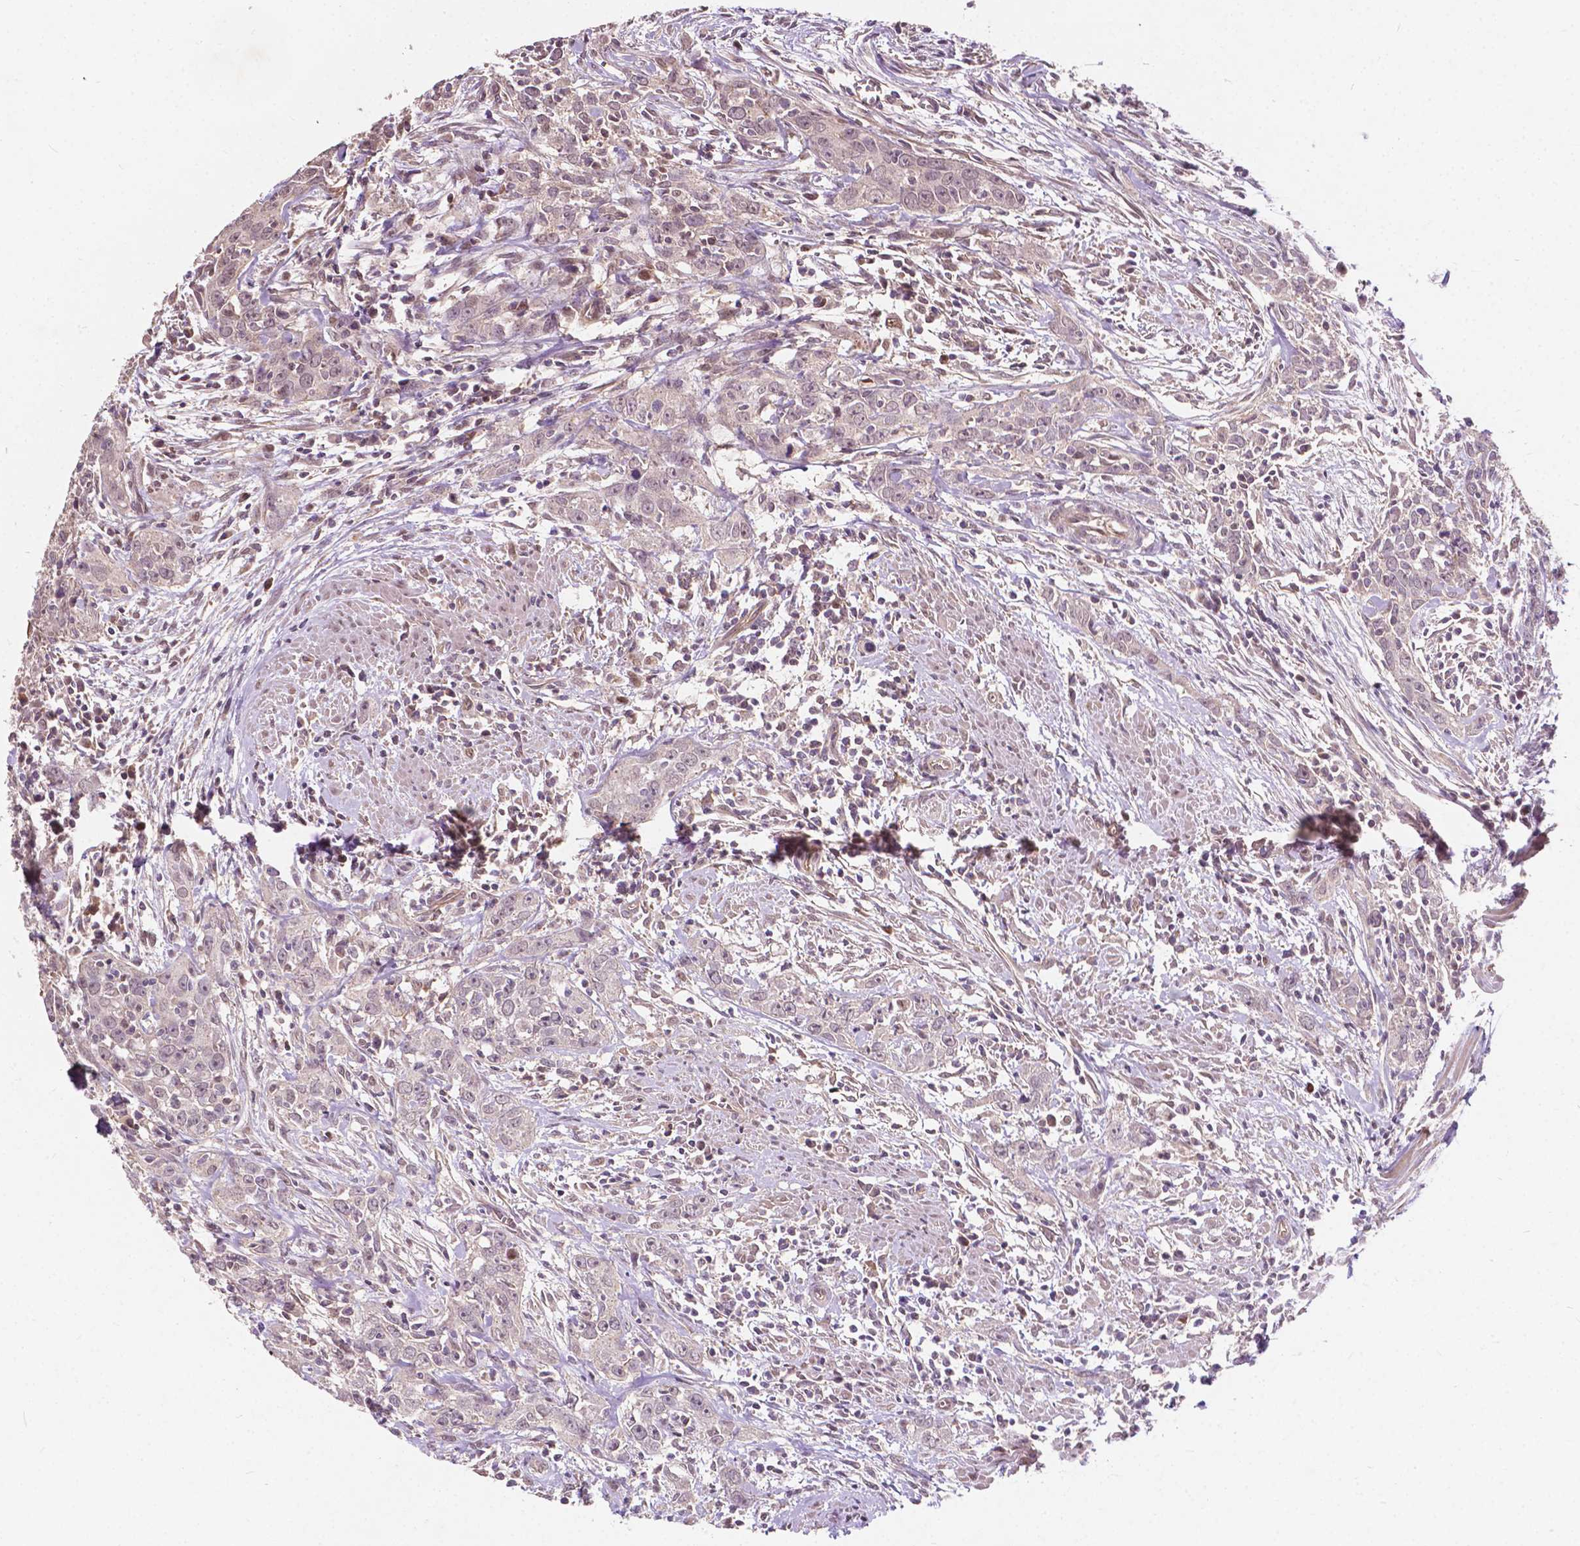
{"staining": {"intensity": "negative", "quantity": "none", "location": "none"}, "tissue": "urothelial cancer", "cell_type": "Tumor cells", "image_type": "cancer", "snomed": [{"axis": "morphology", "description": "Urothelial carcinoma, High grade"}, {"axis": "topography", "description": "Urinary bladder"}], "caption": "Immunohistochemistry of urothelial carcinoma (high-grade) shows no staining in tumor cells.", "gene": "DUSP16", "patient": {"sex": "male", "age": 83}}